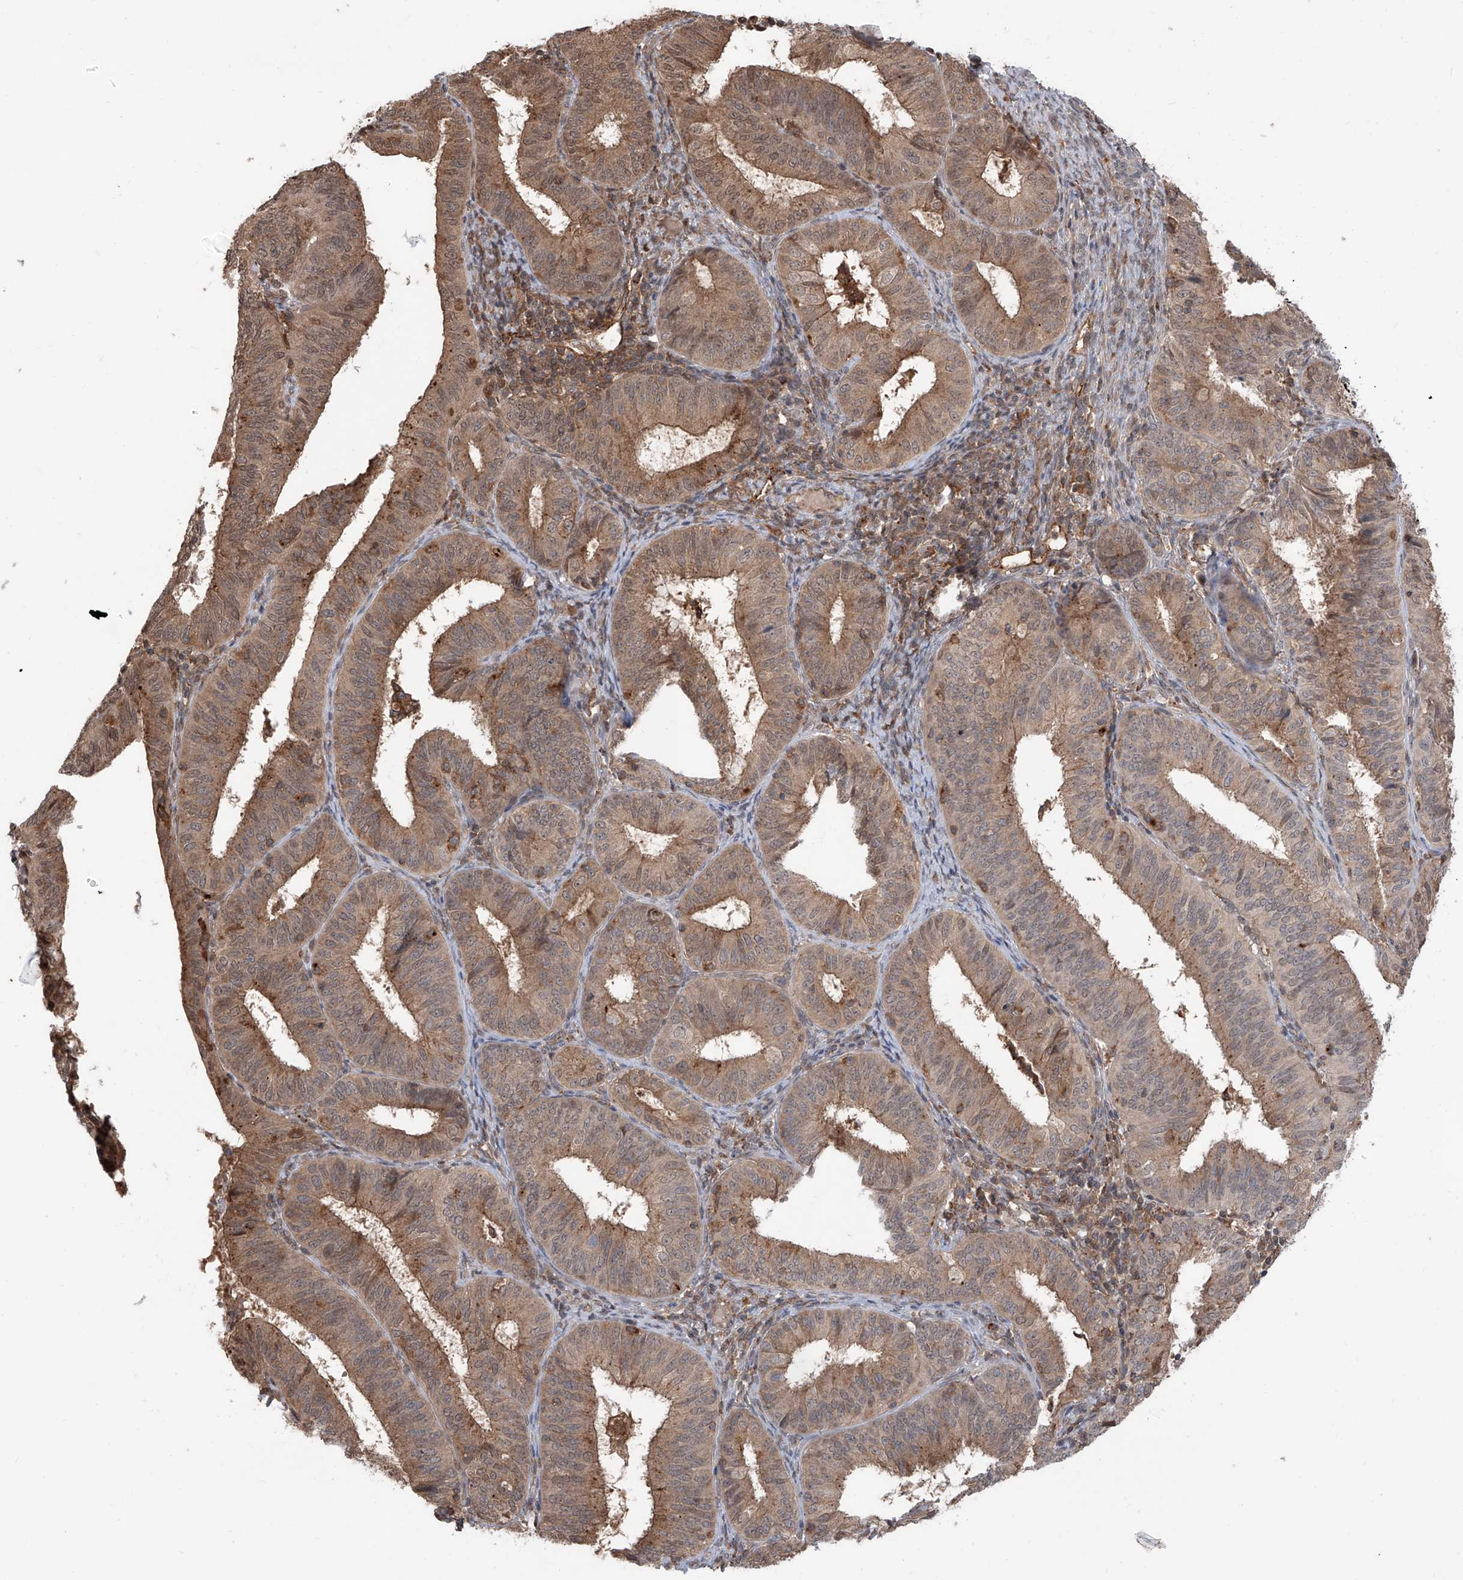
{"staining": {"intensity": "moderate", "quantity": ">75%", "location": "cytoplasmic/membranous"}, "tissue": "endometrial cancer", "cell_type": "Tumor cells", "image_type": "cancer", "snomed": [{"axis": "morphology", "description": "Adenocarcinoma, NOS"}, {"axis": "topography", "description": "Endometrium"}], "caption": "Tumor cells exhibit medium levels of moderate cytoplasmic/membranous expression in about >75% of cells in human endometrial cancer. Ihc stains the protein of interest in brown and the nuclei are stained blue.", "gene": "HOXC8", "patient": {"sex": "female", "age": 51}}